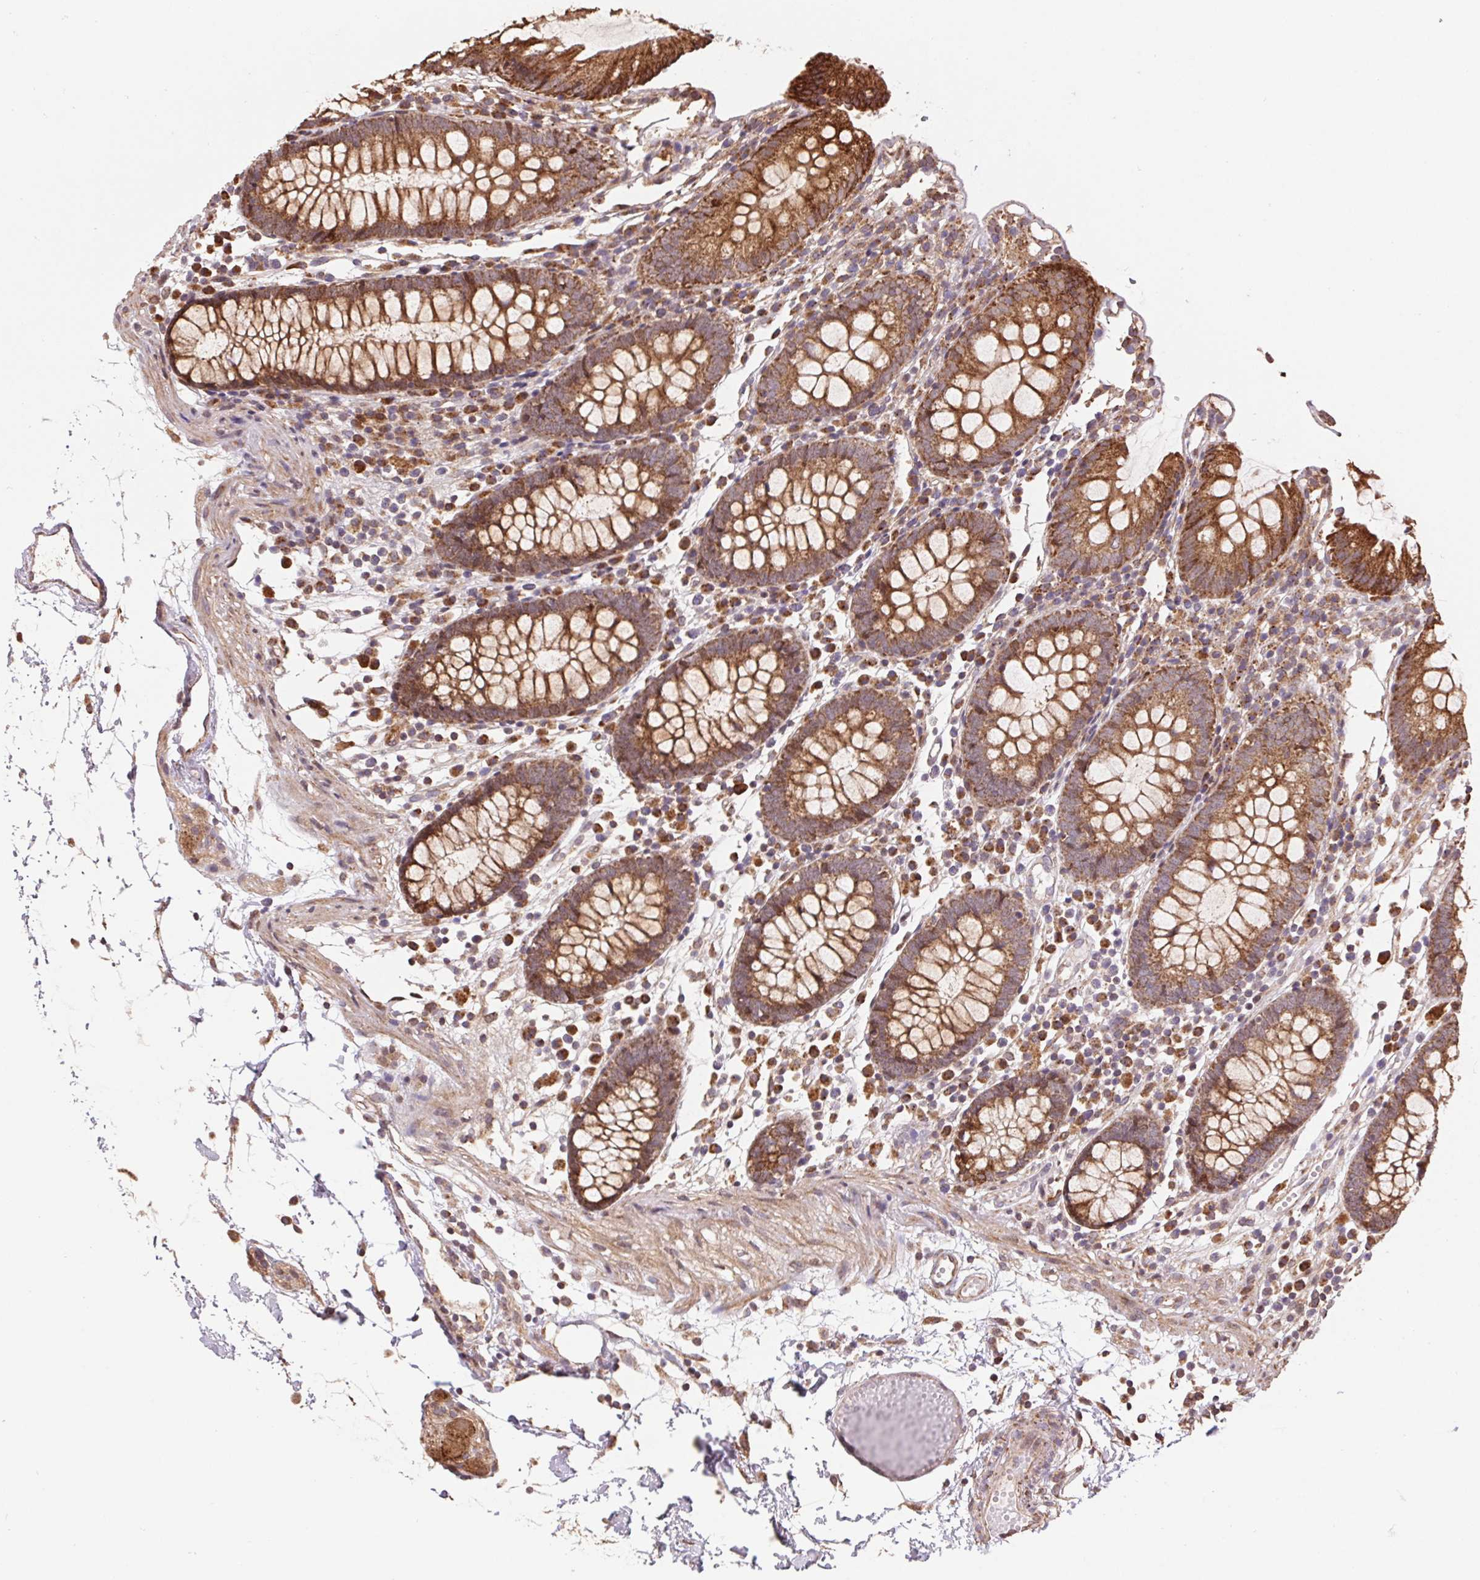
{"staining": {"intensity": "weak", "quantity": ">75%", "location": "cytoplasmic/membranous"}, "tissue": "colon", "cell_type": "Endothelial cells", "image_type": "normal", "snomed": [{"axis": "morphology", "description": "Normal tissue, NOS"}, {"axis": "morphology", "description": "Adenocarcinoma, NOS"}, {"axis": "topography", "description": "Colon"}], "caption": "Protein analysis of benign colon demonstrates weak cytoplasmic/membranous expression in about >75% of endothelial cells.", "gene": "PDHA1", "patient": {"sex": "male", "age": 83}}